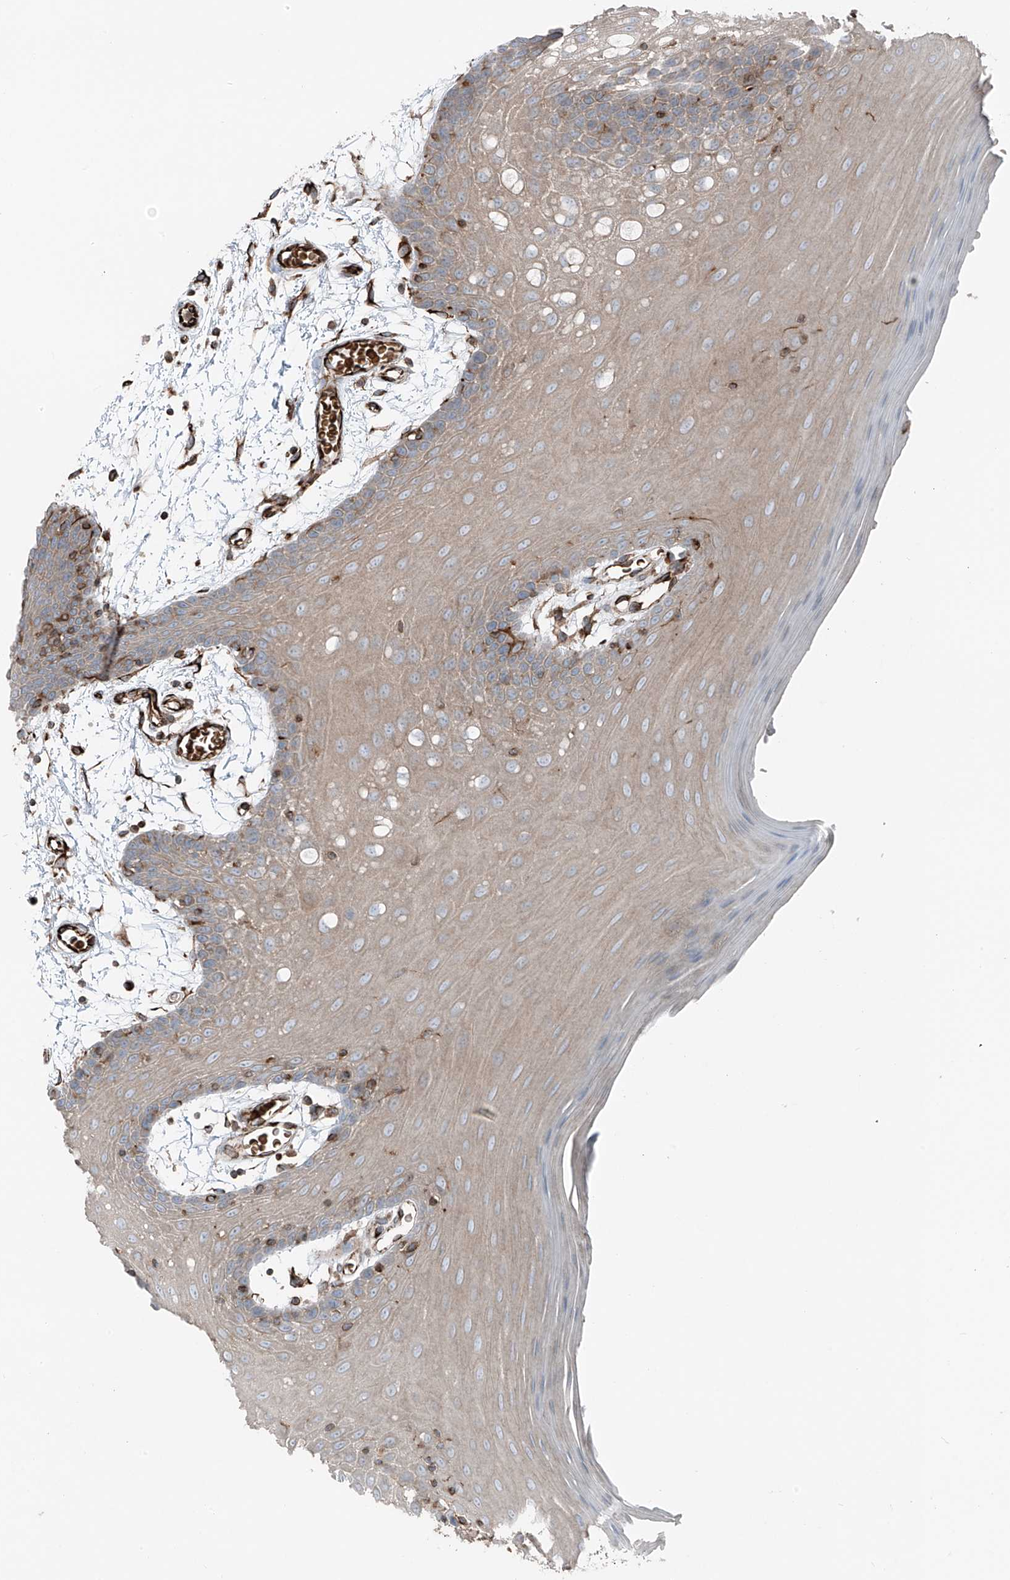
{"staining": {"intensity": "weak", "quantity": ">75%", "location": "cytoplasmic/membranous"}, "tissue": "oral mucosa", "cell_type": "Squamous epithelial cells", "image_type": "normal", "snomed": [{"axis": "morphology", "description": "Normal tissue, NOS"}, {"axis": "topography", "description": "Skeletal muscle"}, {"axis": "topography", "description": "Oral tissue"}, {"axis": "topography", "description": "Salivary gland"}, {"axis": "topography", "description": "Peripheral nerve tissue"}], "caption": "Immunohistochemical staining of unremarkable oral mucosa exhibits low levels of weak cytoplasmic/membranous positivity in approximately >75% of squamous epithelial cells.", "gene": "ERLEC1", "patient": {"sex": "male", "age": 54}}